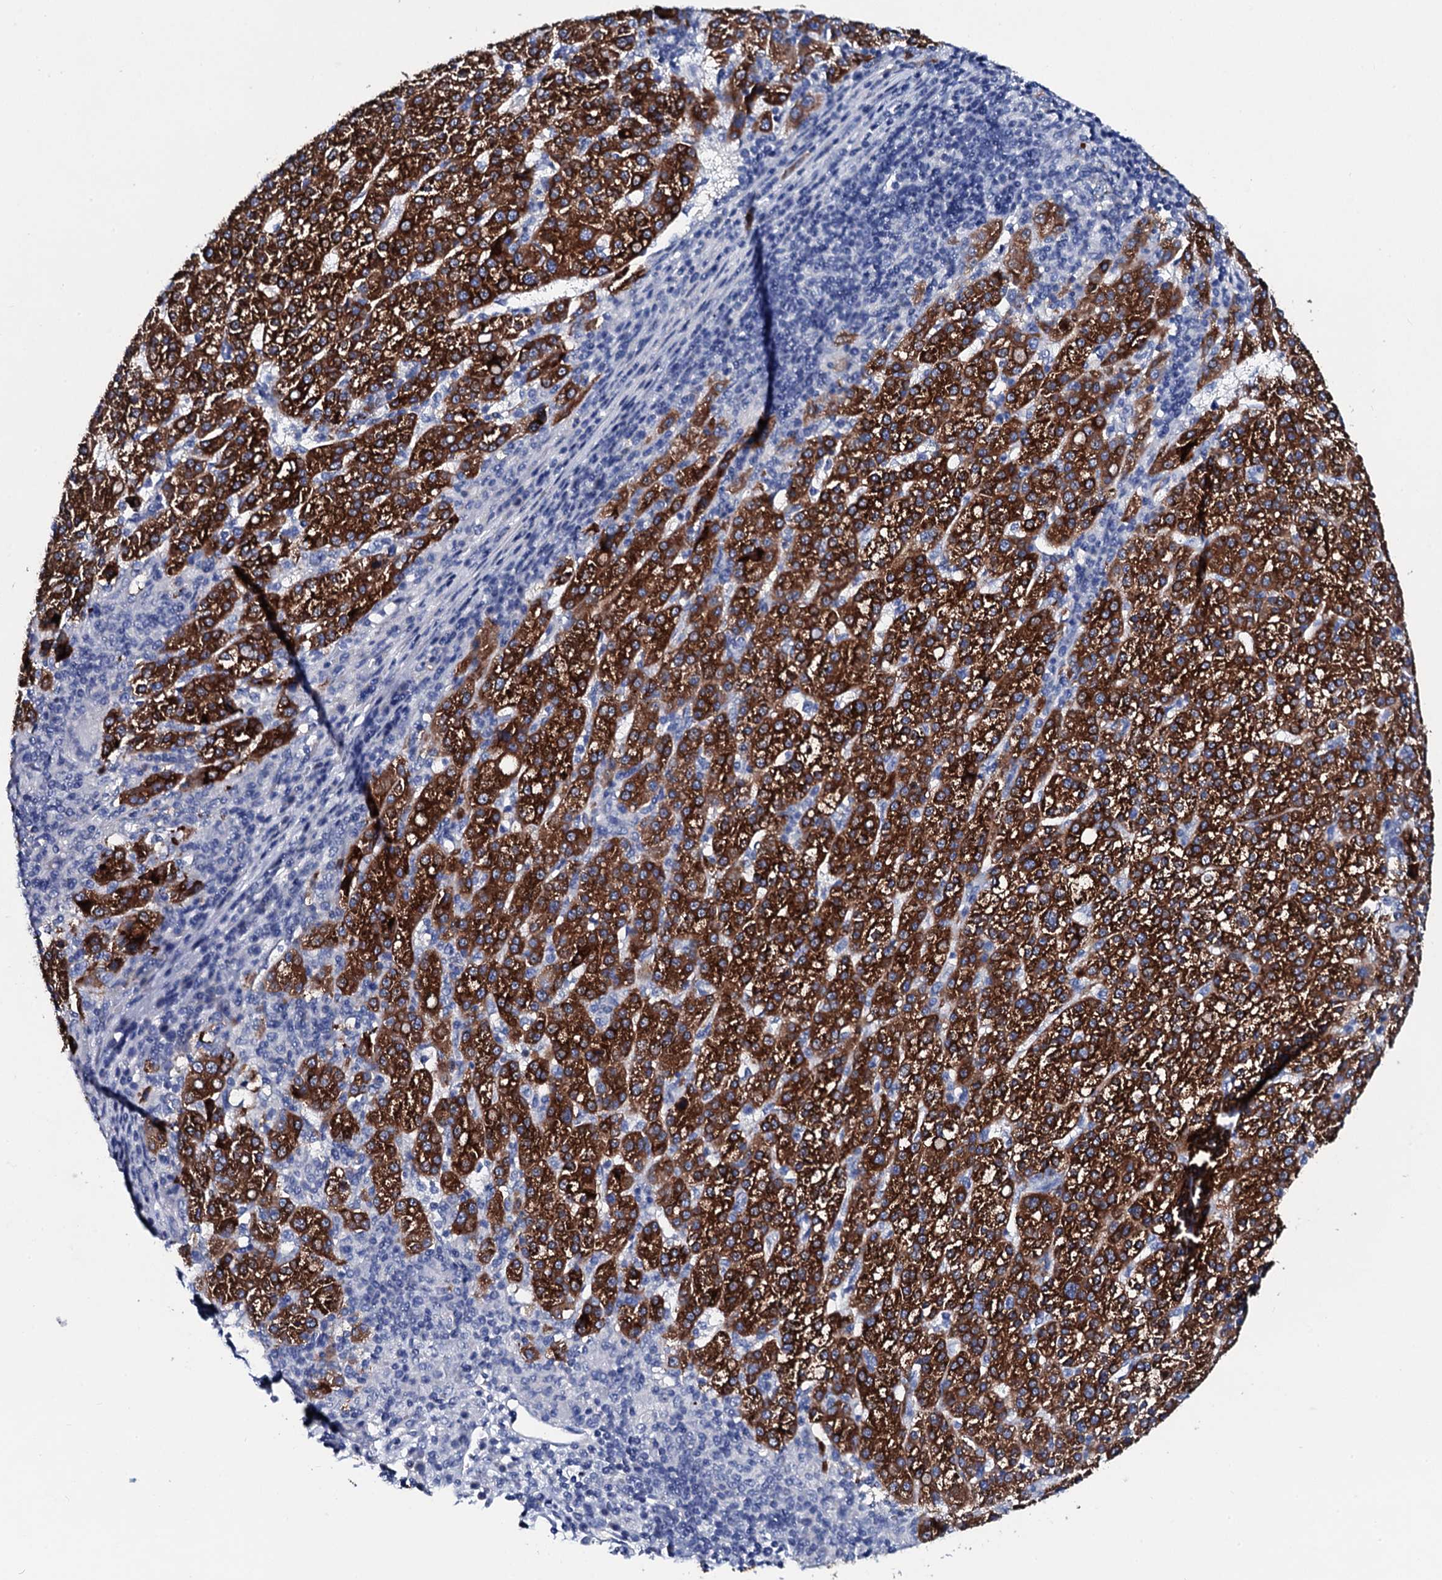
{"staining": {"intensity": "strong", "quantity": ">75%", "location": "cytoplasmic/membranous"}, "tissue": "liver cancer", "cell_type": "Tumor cells", "image_type": "cancer", "snomed": [{"axis": "morphology", "description": "Carcinoma, Hepatocellular, NOS"}, {"axis": "topography", "description": "Liver"}], "caption": "A high-resolution photomicrograph shows immunohistochemistry (IHC) staining of hepatocellular carcinoma (liver), which shows strong cytoplasmic/membranous expression in about >75% of tumor cells.", "gene": "GYS2", "patient": {"sex": "female", "age": 58}}